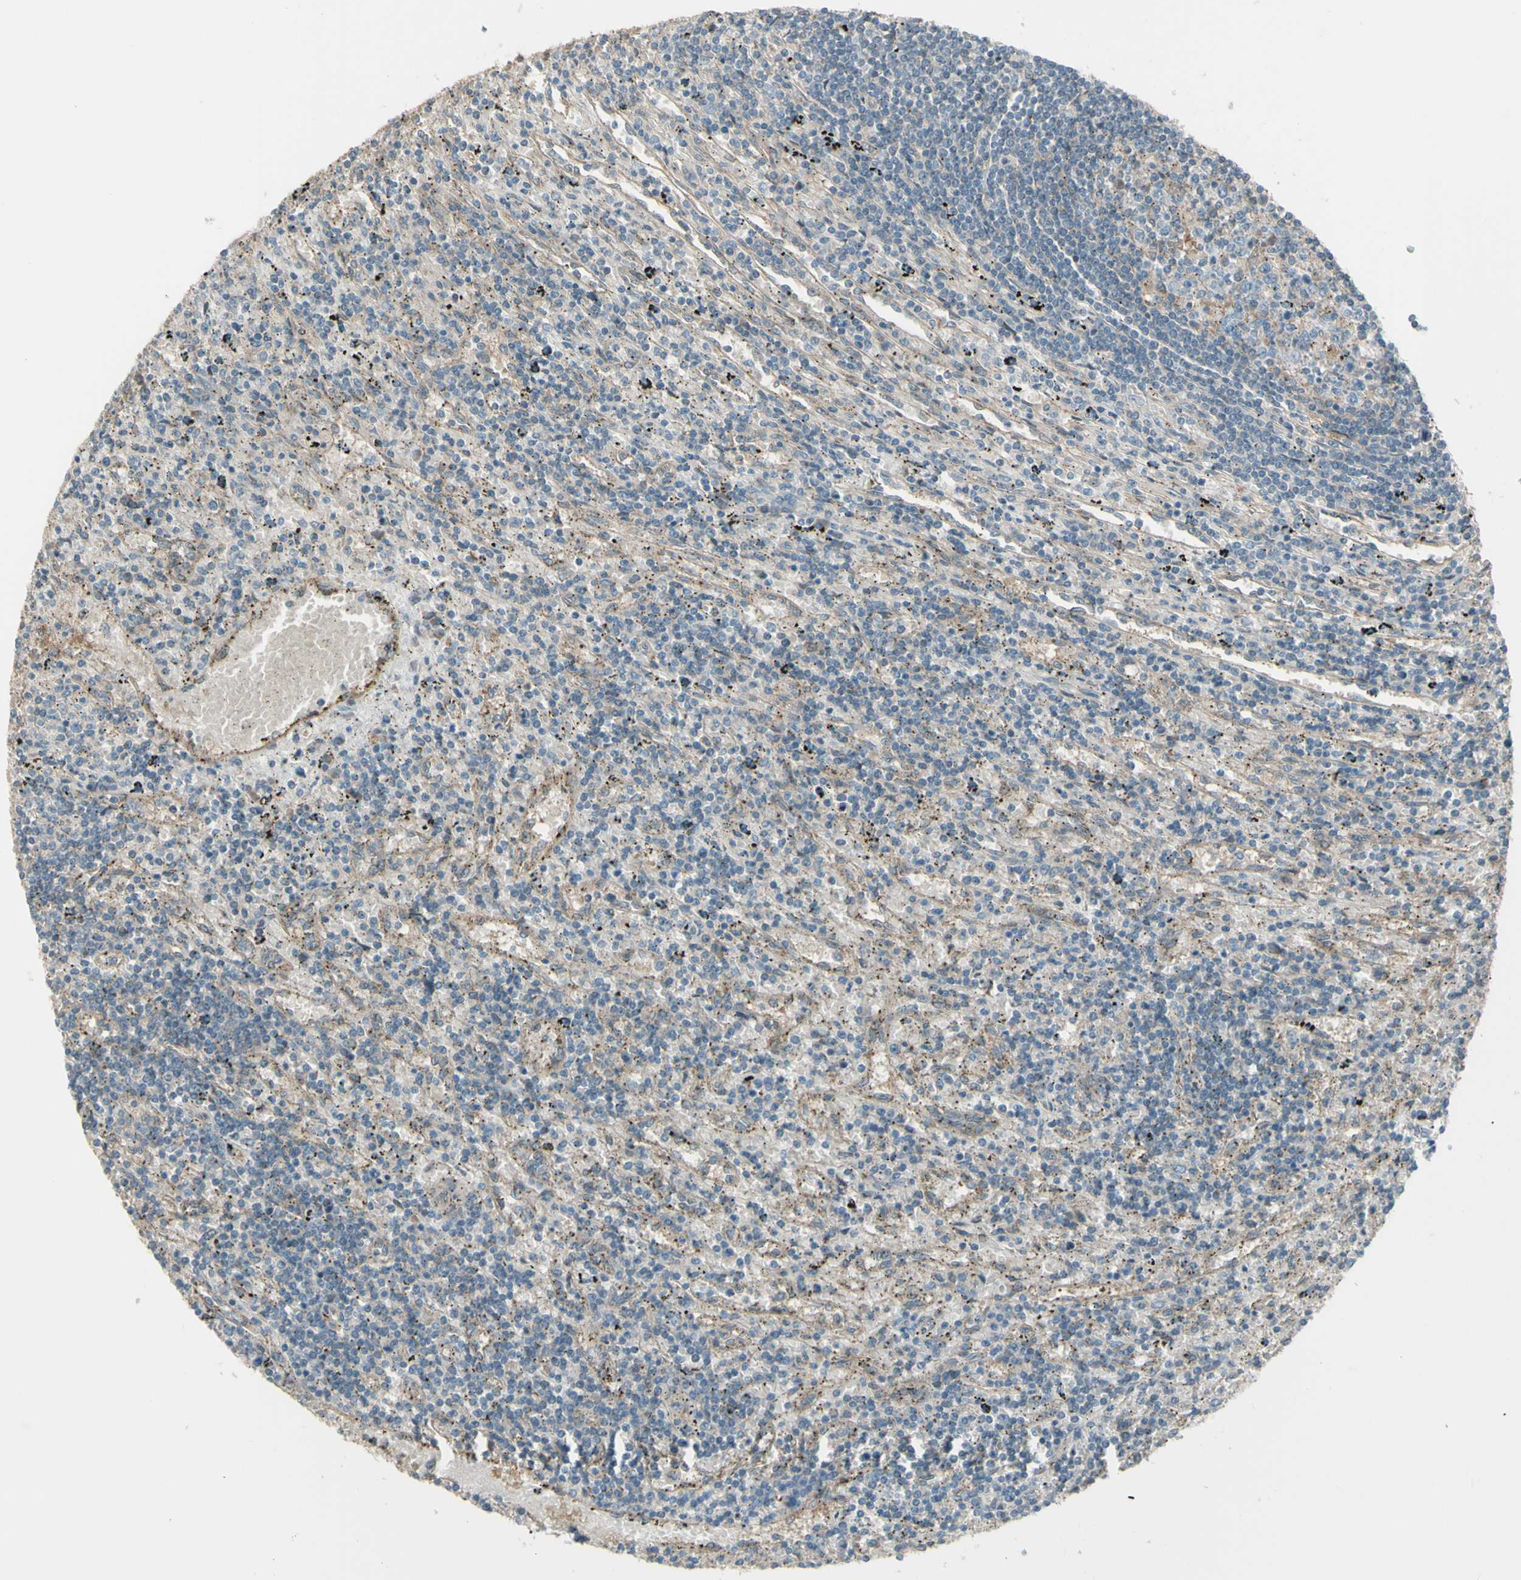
{"staining": {"intensity": "weak", "quantity": "25%-75%", "location": "cytoplasmic/membranous"}, "tissue": "lymphoma", "cell_type": "Tumor cells", "image_type": "cancer", "snomed": [{"axis": "morphology", "description": "Malignant lymphoma, non-Hodgkin's type, Low grade"}, {"axis": "topography", "description": "Spleen"}], "caption": "Tumor cells exhibit low levels of weak cytoplasmic/membranous staining in about 25%-75% of cells in lymphoma. The staining is performed using DAB (3,3'-diaminobenzidine) brown chromogen to label protein expression. The nuclei are counter-stained blue using hematoxylin.", "gene": "NAXD", "patient": {"sex": "male", "age": 76}}